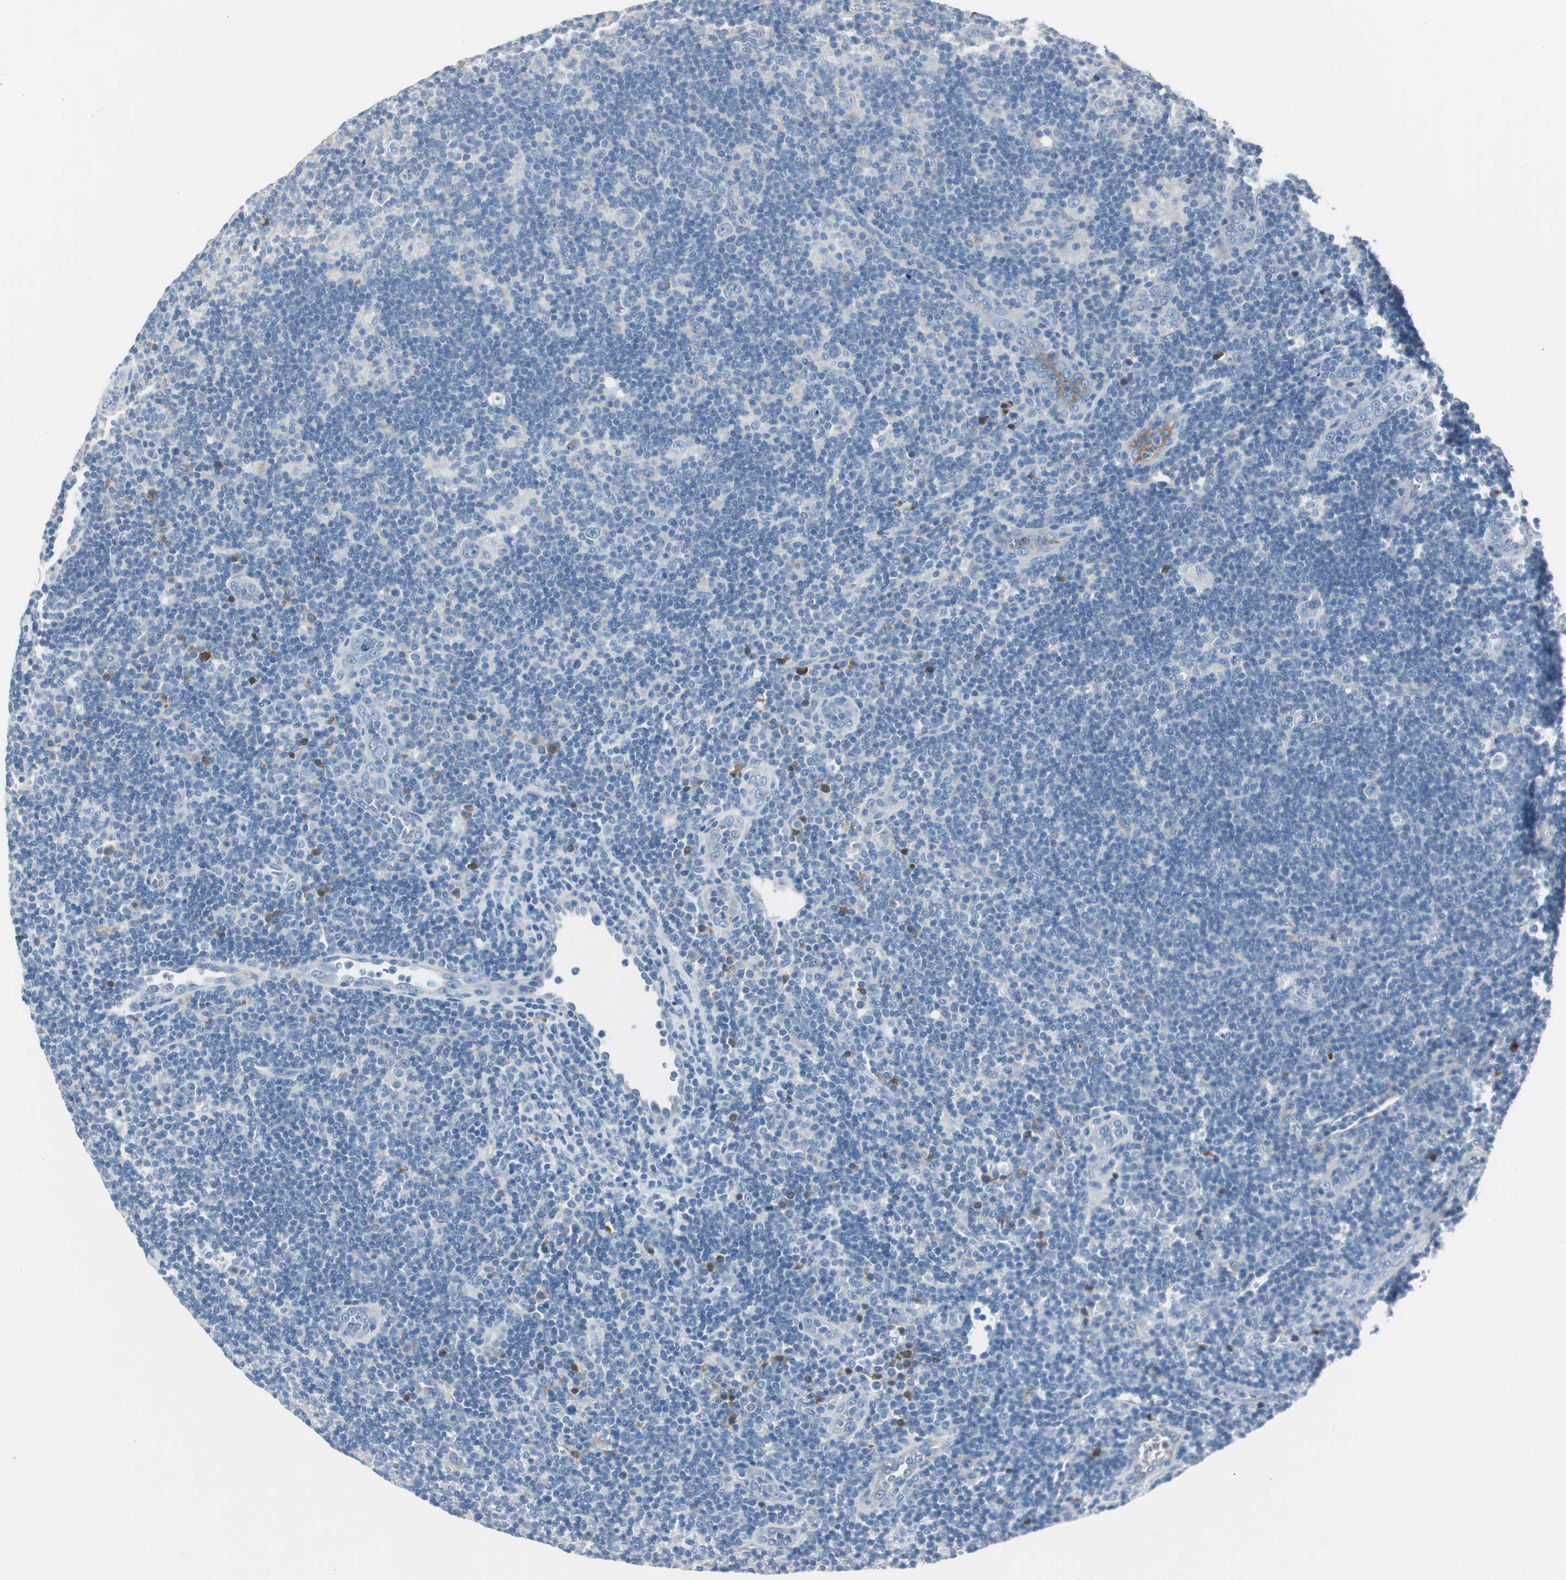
{"staining": {"intensity": "negative", "quantity": "none", "location": "none"}, "tissue": "lymphoma", "cell_type": "Tumor cells", "image_type": "cancer", "snomed": [{"axis": "morphology", "description": "Hodgkin's disease, NOS"}, {"axis": "topography", "description": "Lymph node"}], "caption": "This is an IHC photomicrograph of human Hodgkin's disease. There is no expression in tumor cells.", "gene": "SERPINF1", "patient": {"sex": "female", "age": 57}}